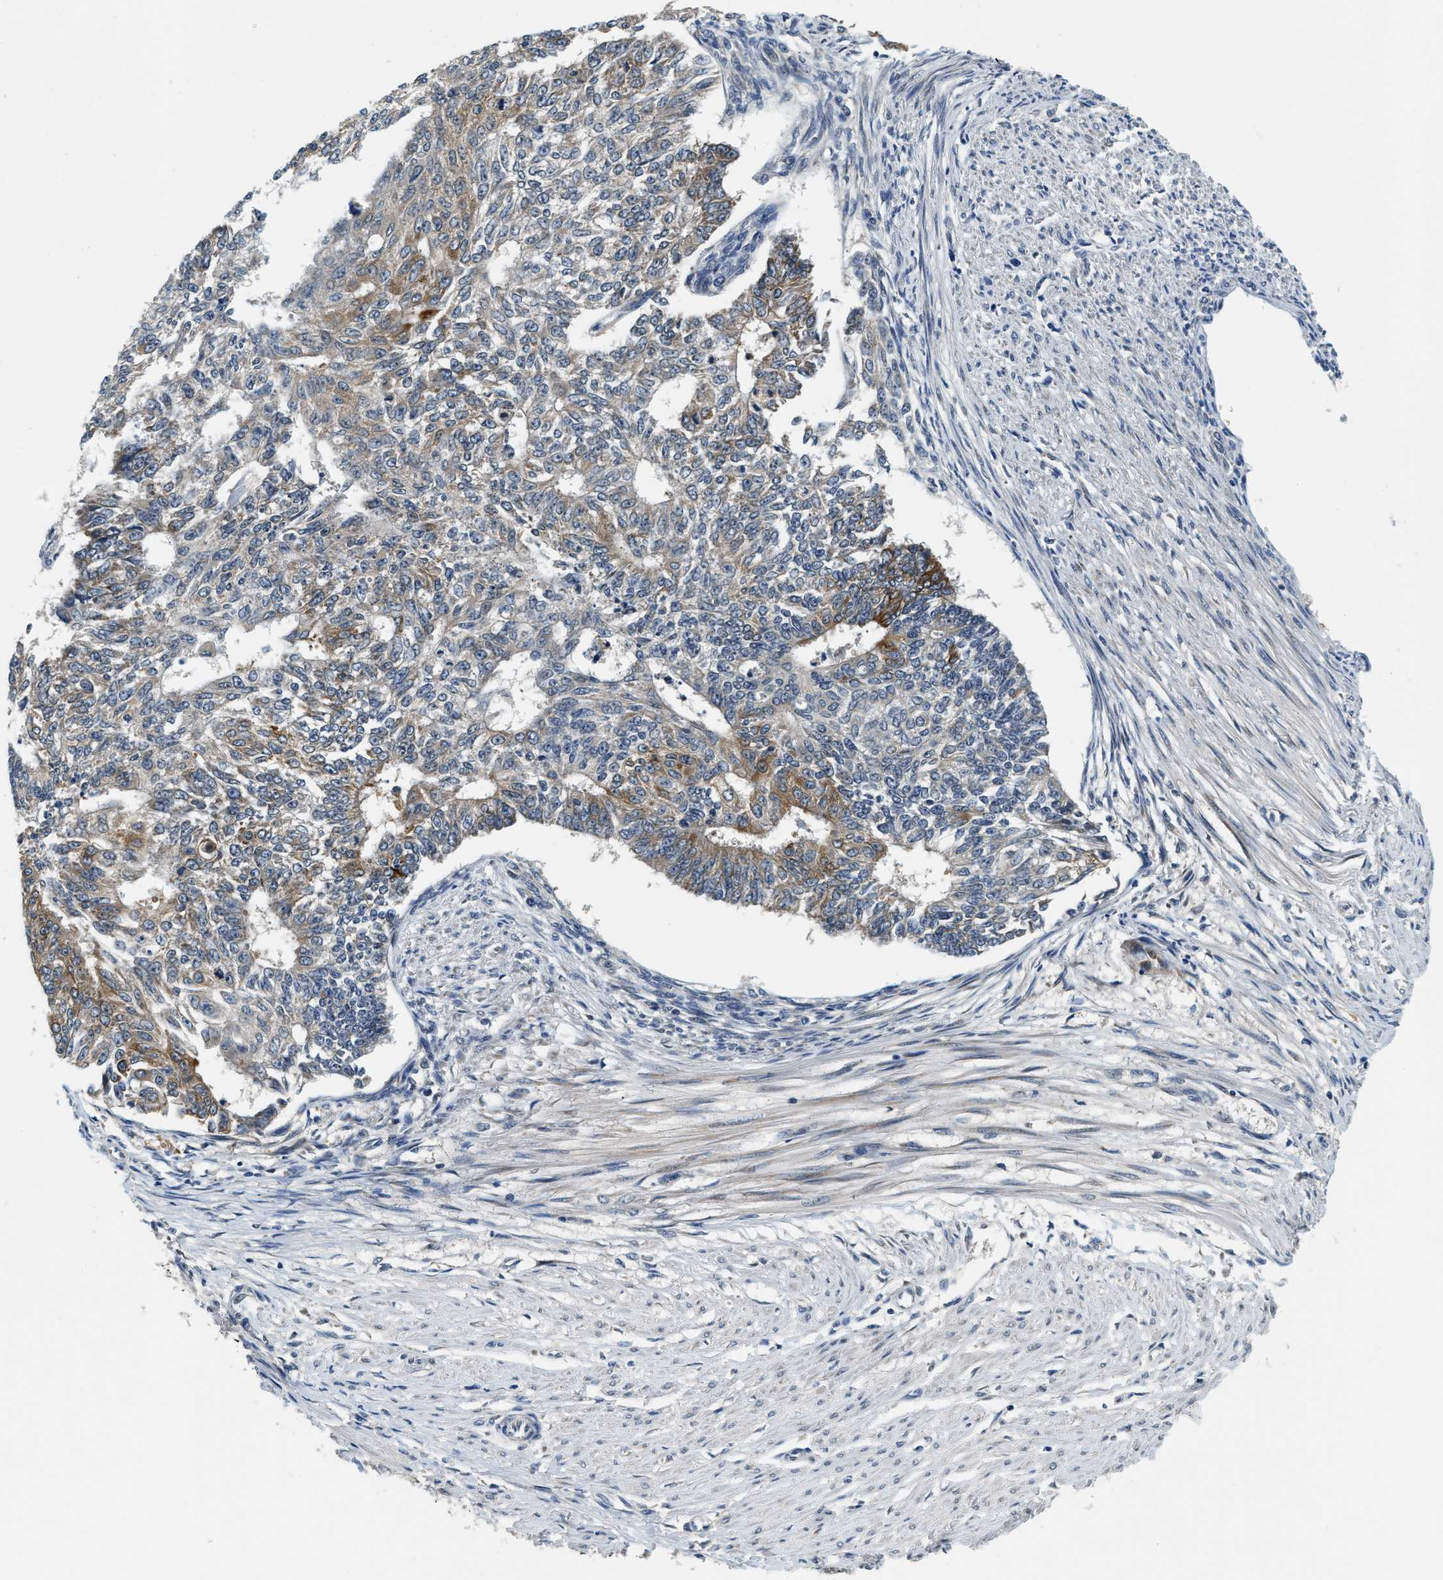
{"staining": {"intensity": "moderate", "quantity": "<25%", "location": "cytoplasmic/membranous"}, "tissue": "endometrial cancer", "cell_type": "Tumor cells", "image_type": "cancer", "snomed": [{"axis": "morphology", "description": "Adenocarcinoma, NOS"}, {"axis": "topography", "description": "Endometrium"}], "caption": "Brown immunohistochemical staining in endometrial cancer (adenocarcinoma) exhibits moderate cytoplasmic/membranous expression in about <25% of tumor cells. (Brightfield microscopy of DAB IHC at high magnification).", "gene": "YAE1", "patient": {"sex": "female", "age": 32}}